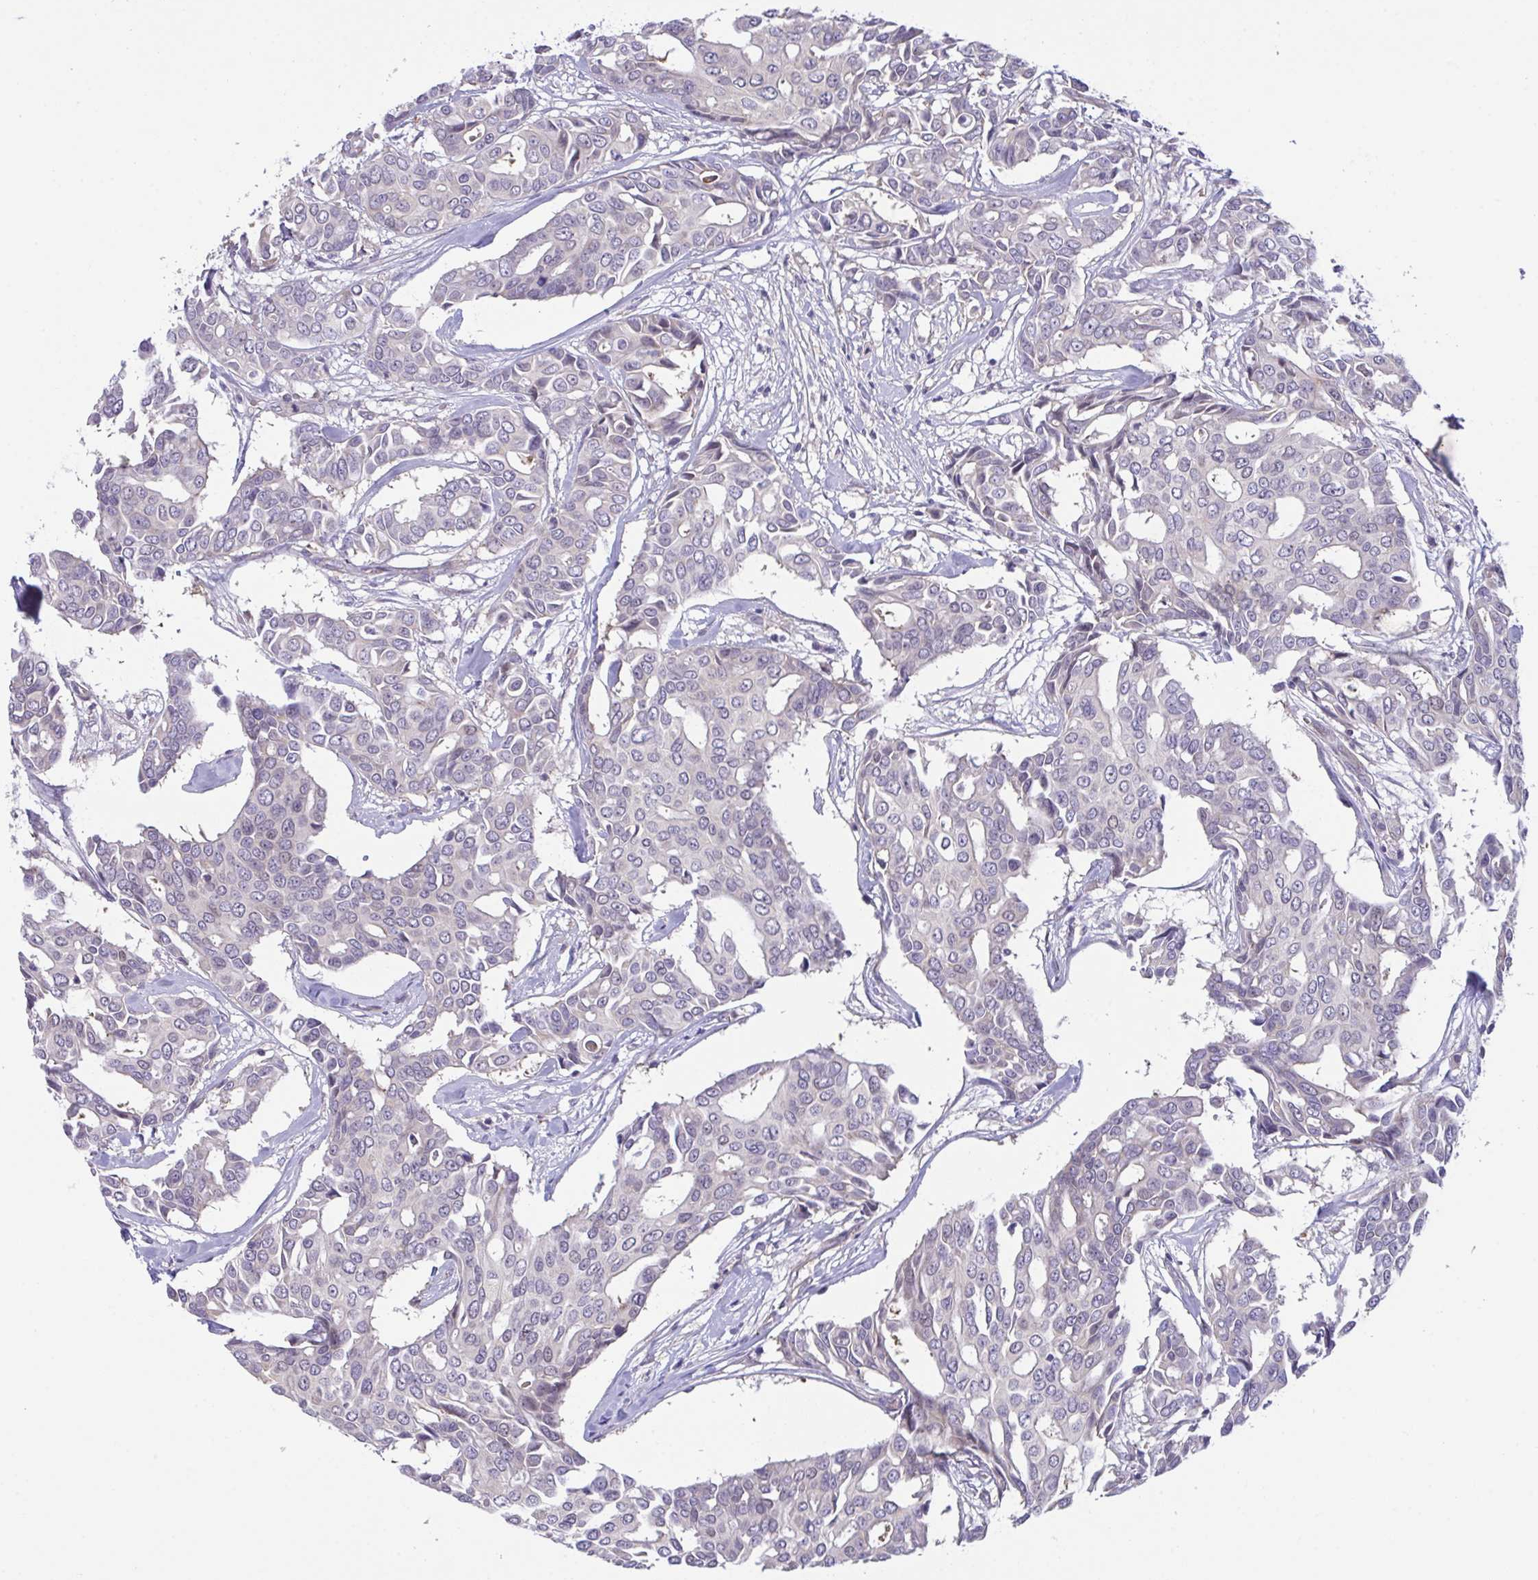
{"staining": {"intensity": "negative", "quantity": "none", "location": "none"}, "tissue": "breast cancer", "cell_type": "Tumor cells", "image_type": "cancer", "snomed": [{"axis": "morphology", "description": "Duct carcinoma"}, {"axis": "topography", "description": "Breast"}], "caption": "This micrograph is of intraductal carcinoma (breast) stained with immunohistochemistry to label a protein in brown with the nuclei are counter-stained blue. There is no positivity in tumor cells. (Immunohistochemistry (ihc), brightfield microscopy, high magnification).", "gene": "RHOXF1", "patient": {"sex": "female", "age": 54}}